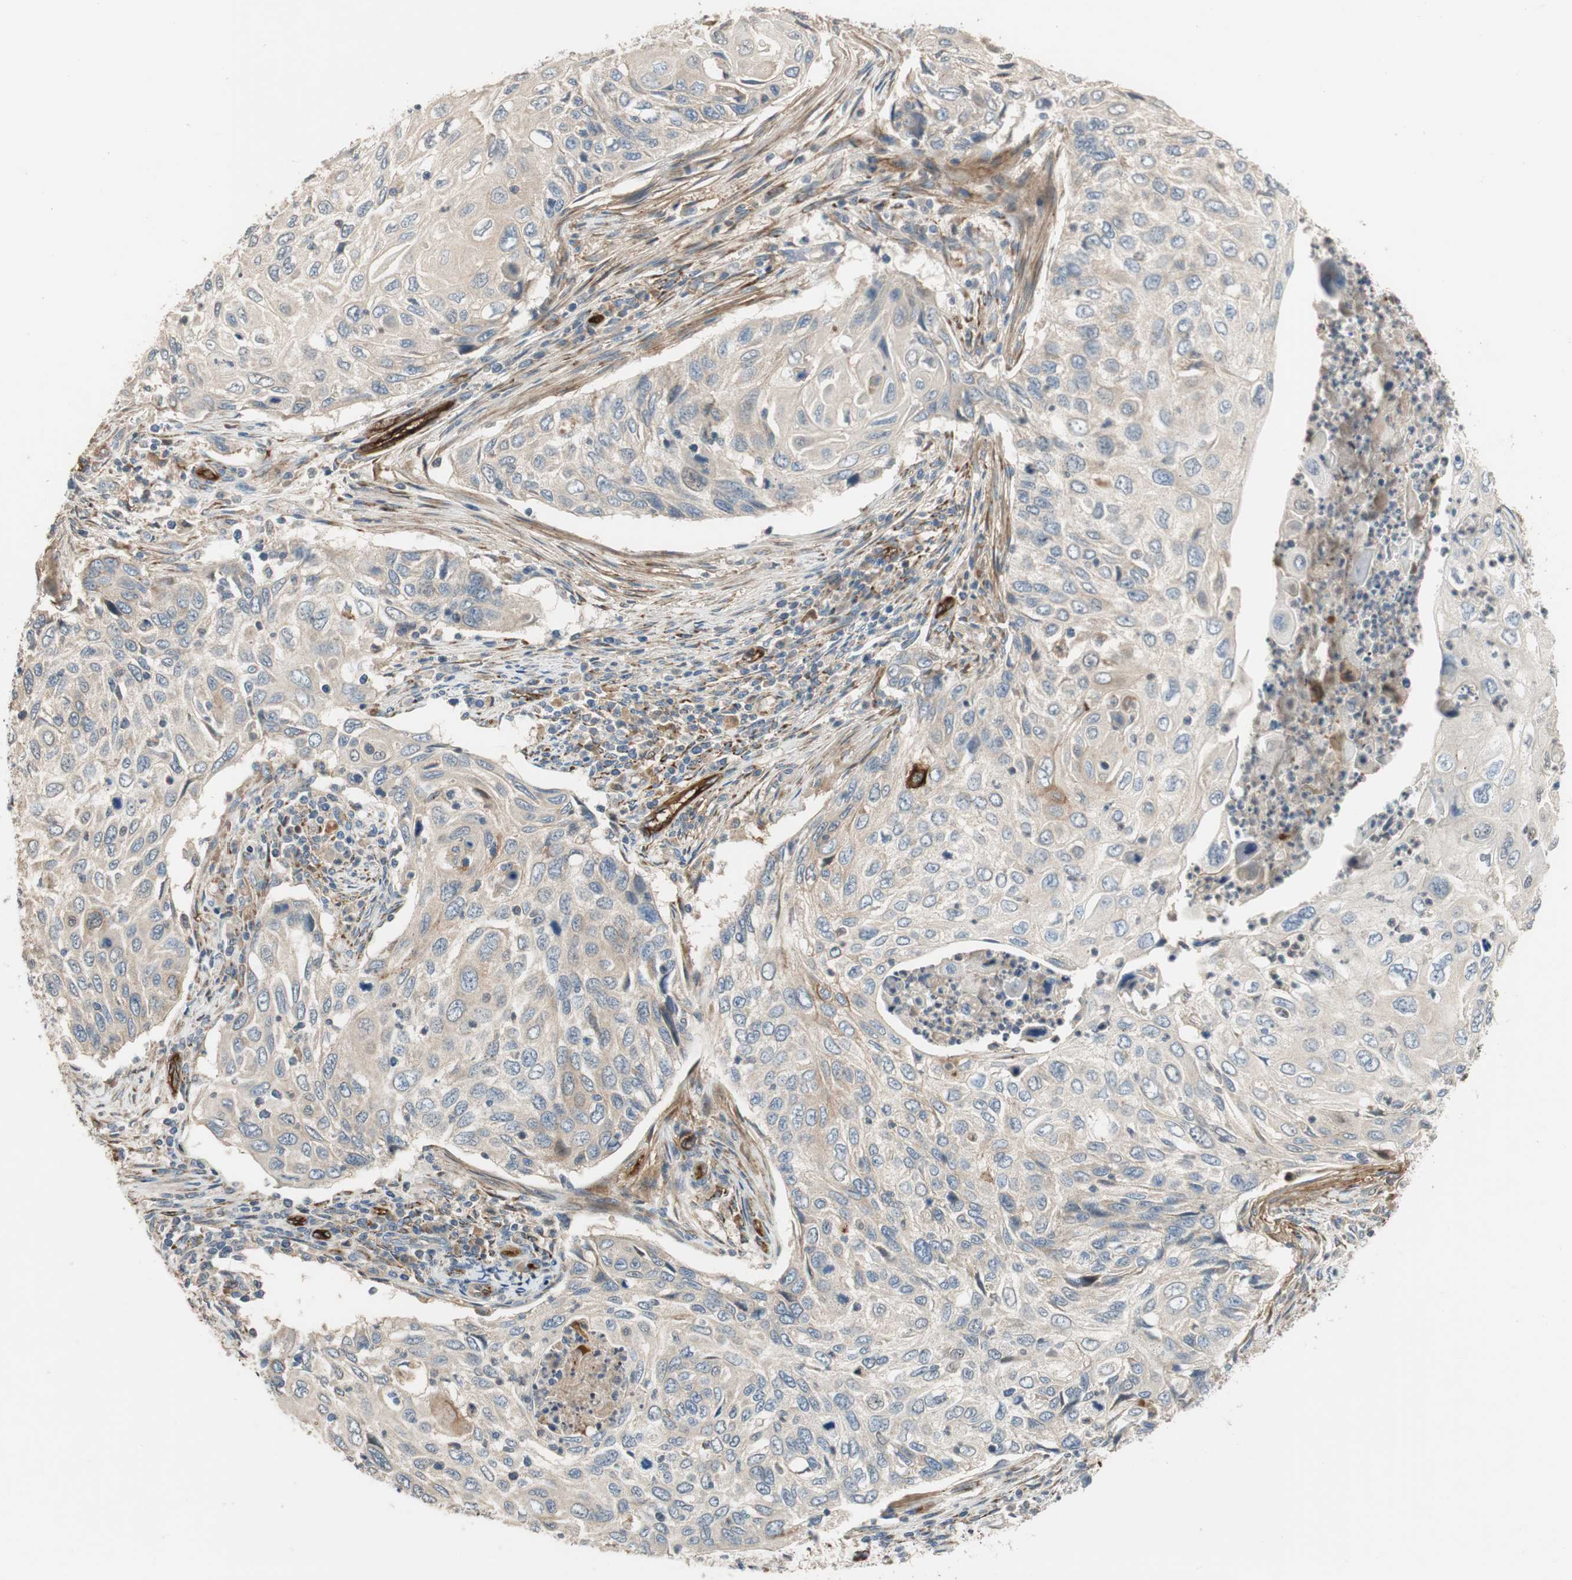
{"staining": {"intensity": "weak", "quantity": "<25%", "location": "cytoplasmic/membranous"}, "tissue": "cervical cancer", "cell_type": "Tumor cells", "image_type": "cancer", "snomed": [{"axis": "morphology", "description": "Squamous cell carcinoma, NOS"}, {"axis": "topography", "description": "Cervix"}], "caption": "IHC of cervical cancer (squamous cell carcinoma) reveals no expression in tumor cells.", "gene": "ALPL", "patient": {"sex": "female", "age": 70}}